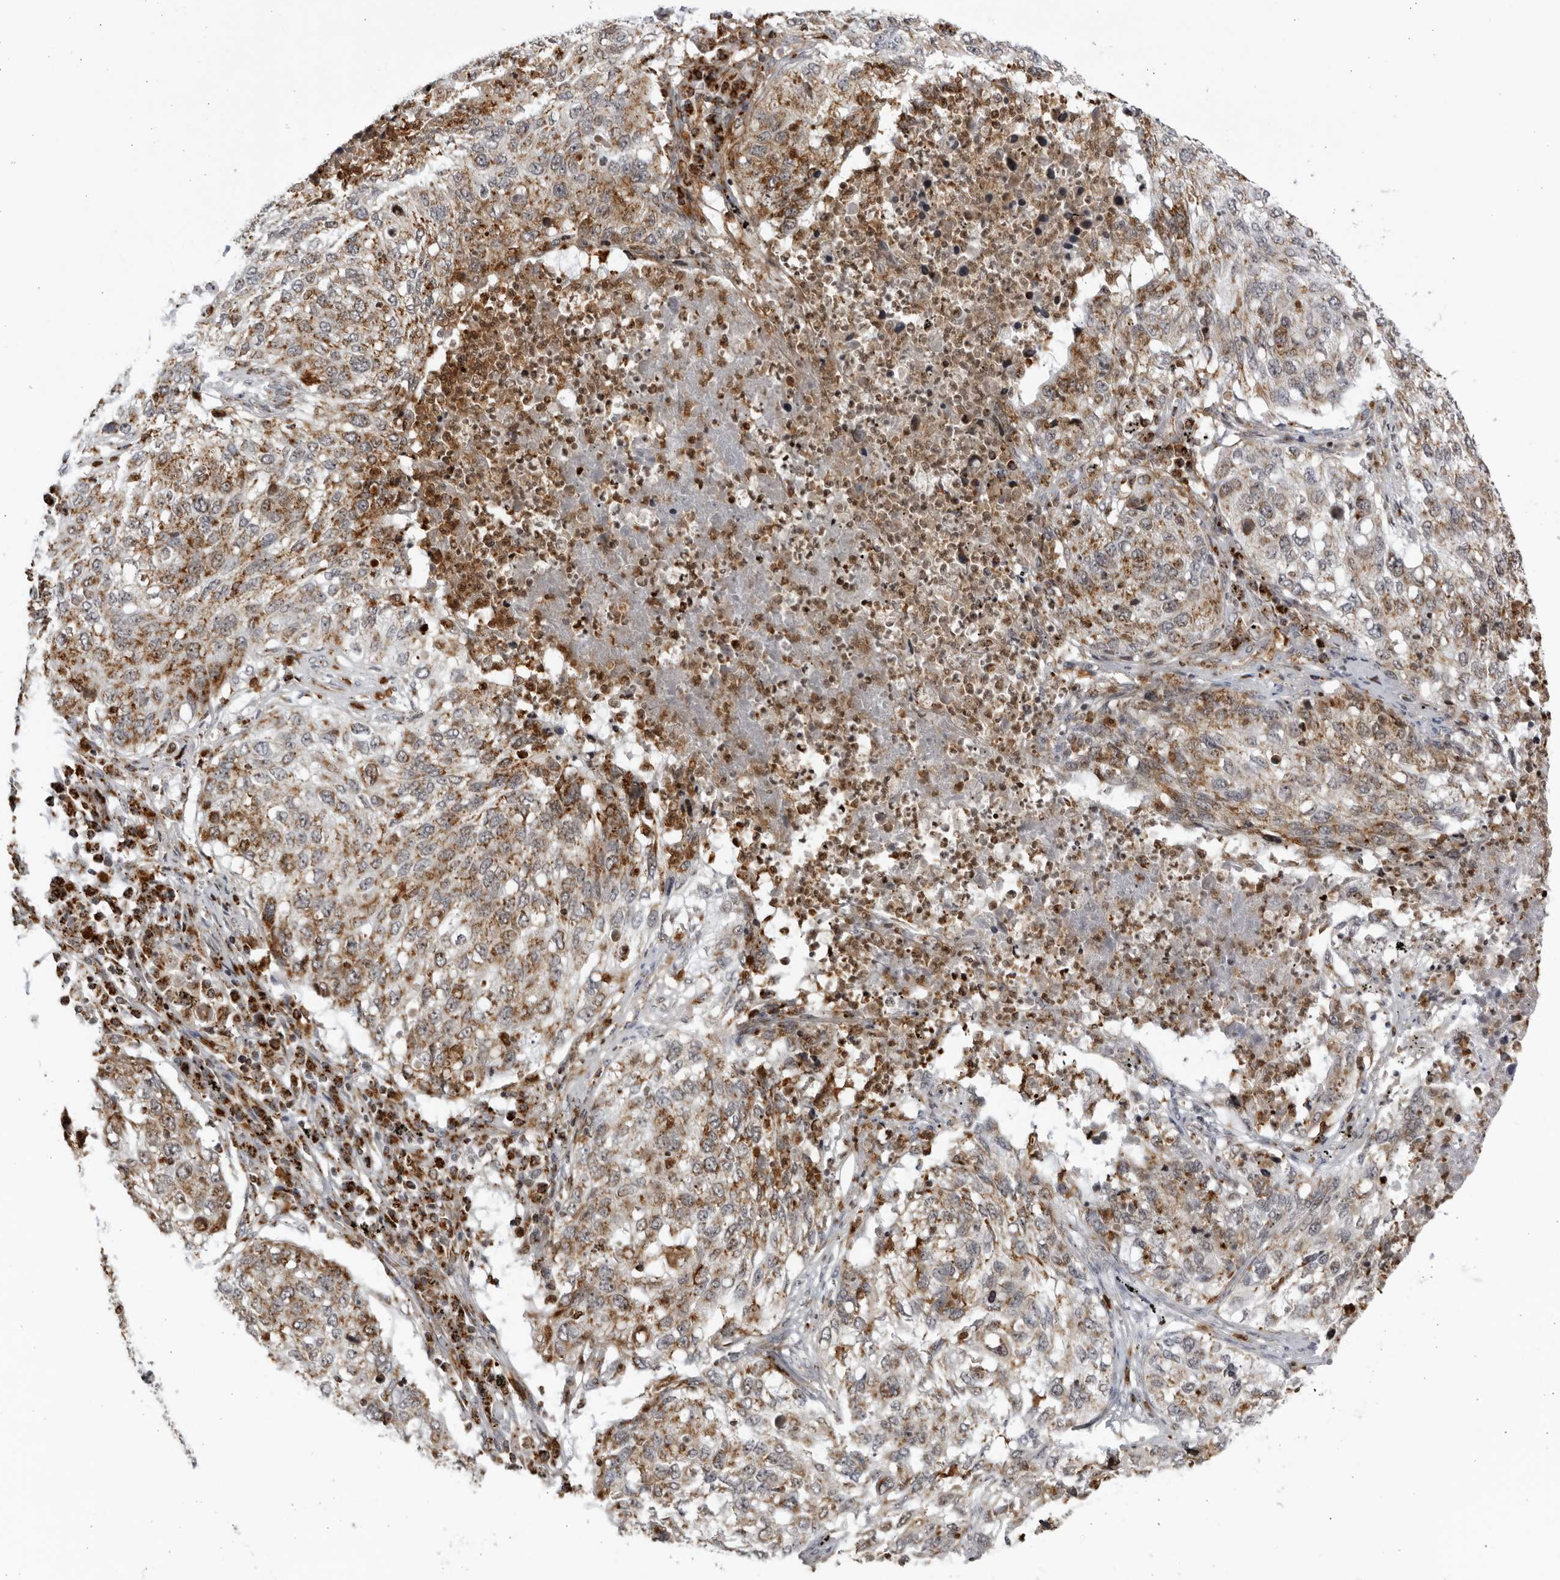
{"staining": {"intensity": "moderate", "quantity": ">75%", "location": "cytoplasmic/membranous"}, "tissue": "lung cancer", "cell_type": "Tumor cells", "image_type": "cancer", "snomed": [{"axis": "morphology", "description": "Squamous cell carcinoma, NOS"}, {"axis": "topography", "description": "Lung"}], "caption": "Protein expression analysis of human lung cancer reveals moderate cytoplasmic/membranous staining in about >75% of tumor cells. (brown staining indicates protein expression, while blue staining denotes nuclei).", "gene": "RBM34", "patient": {"sex": "female", "age": 63}}